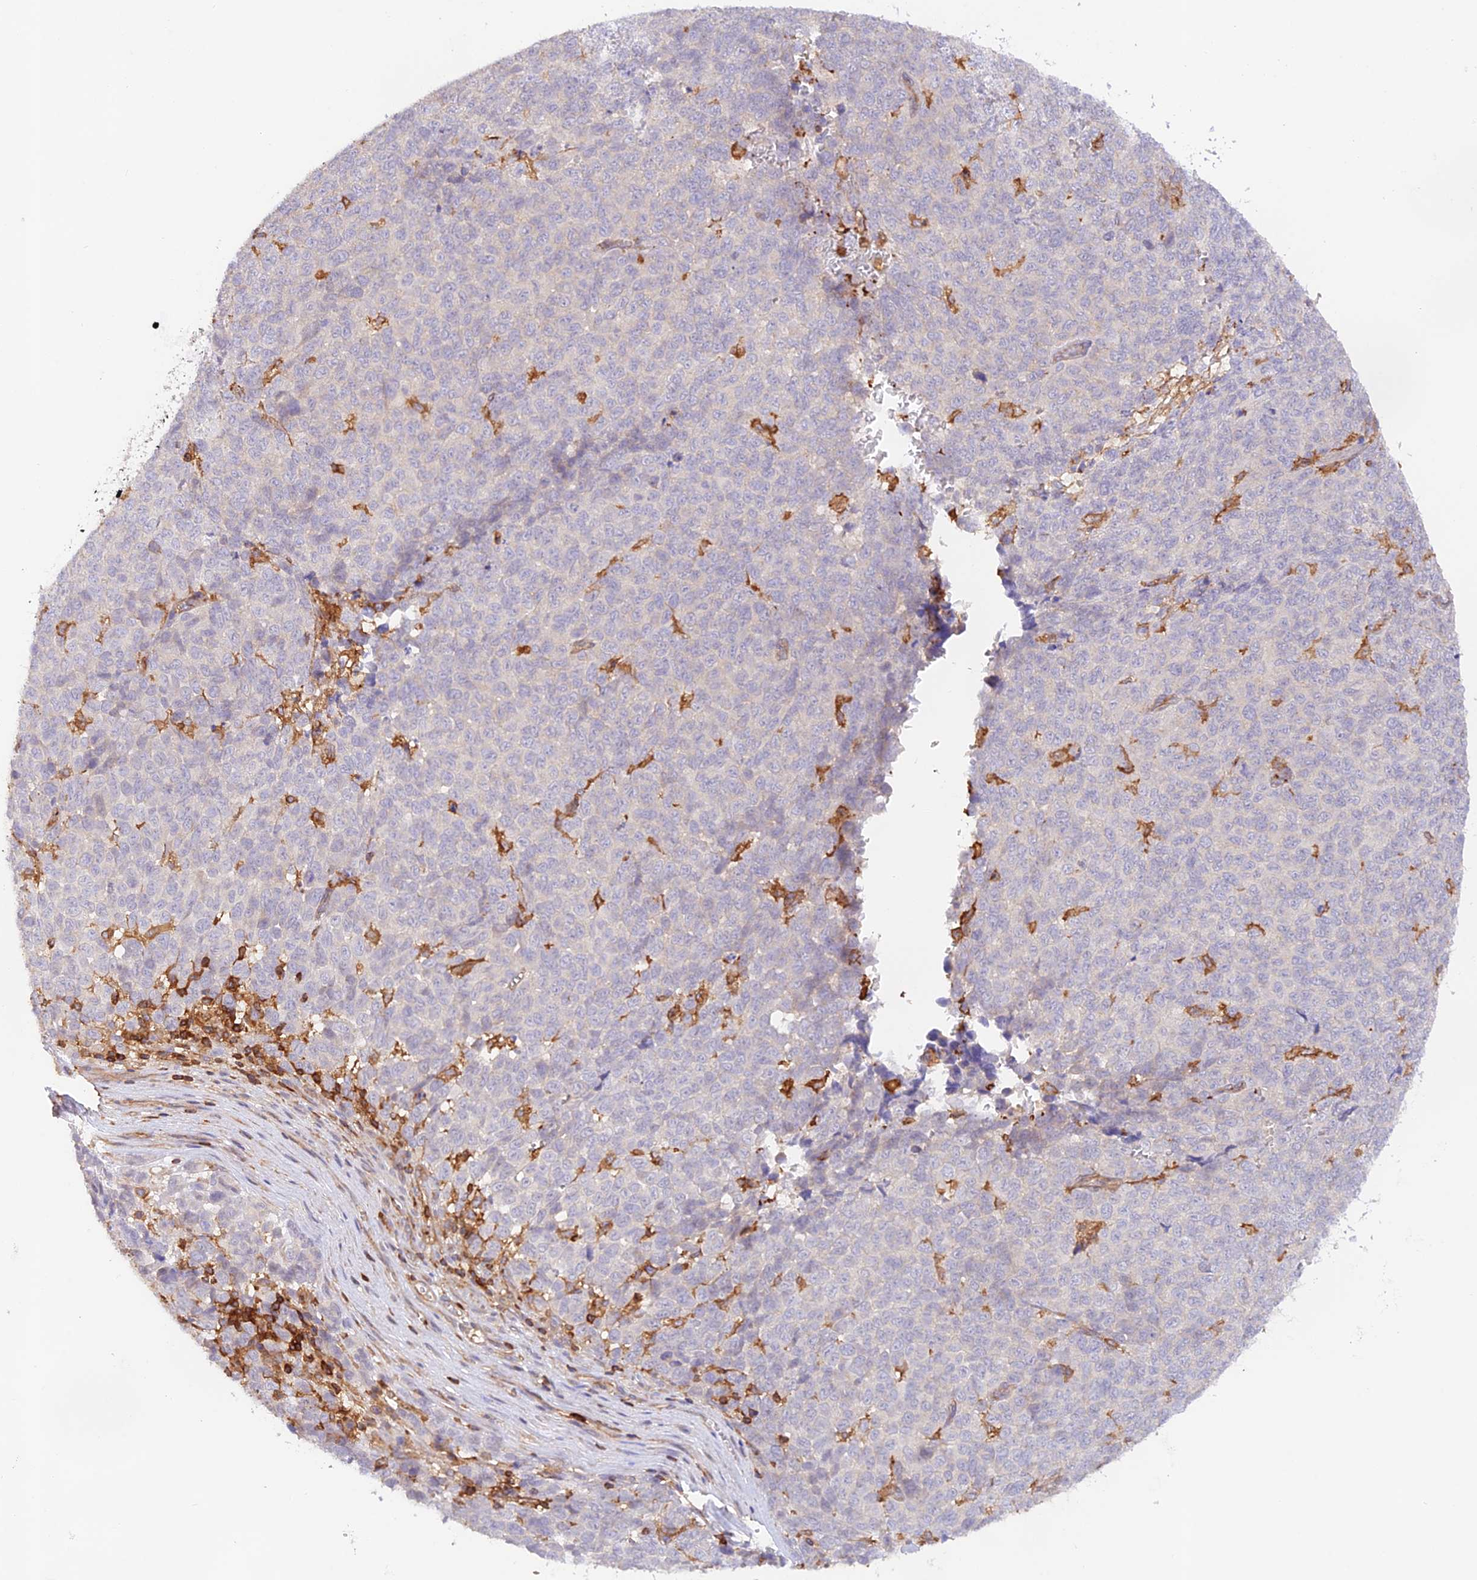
{"staining": {"intensity": "negative", "quantity": "none", "location": "none"}, "tissue": "melanoma", "cell_type": "Tumor cells", "image_type": "cancer", "snomed": [{"axis": "morphology", "description": "Malignant melanoma, NOS"}, {"axis": "topography", "description": "Nose, NOS"}], "caption": "Immunohistochemistry (IHC) of human melanoma reveals no staining in tumor cells.", "gene": "DENND1C", "patient": {"sex": "female", "age": 48}}